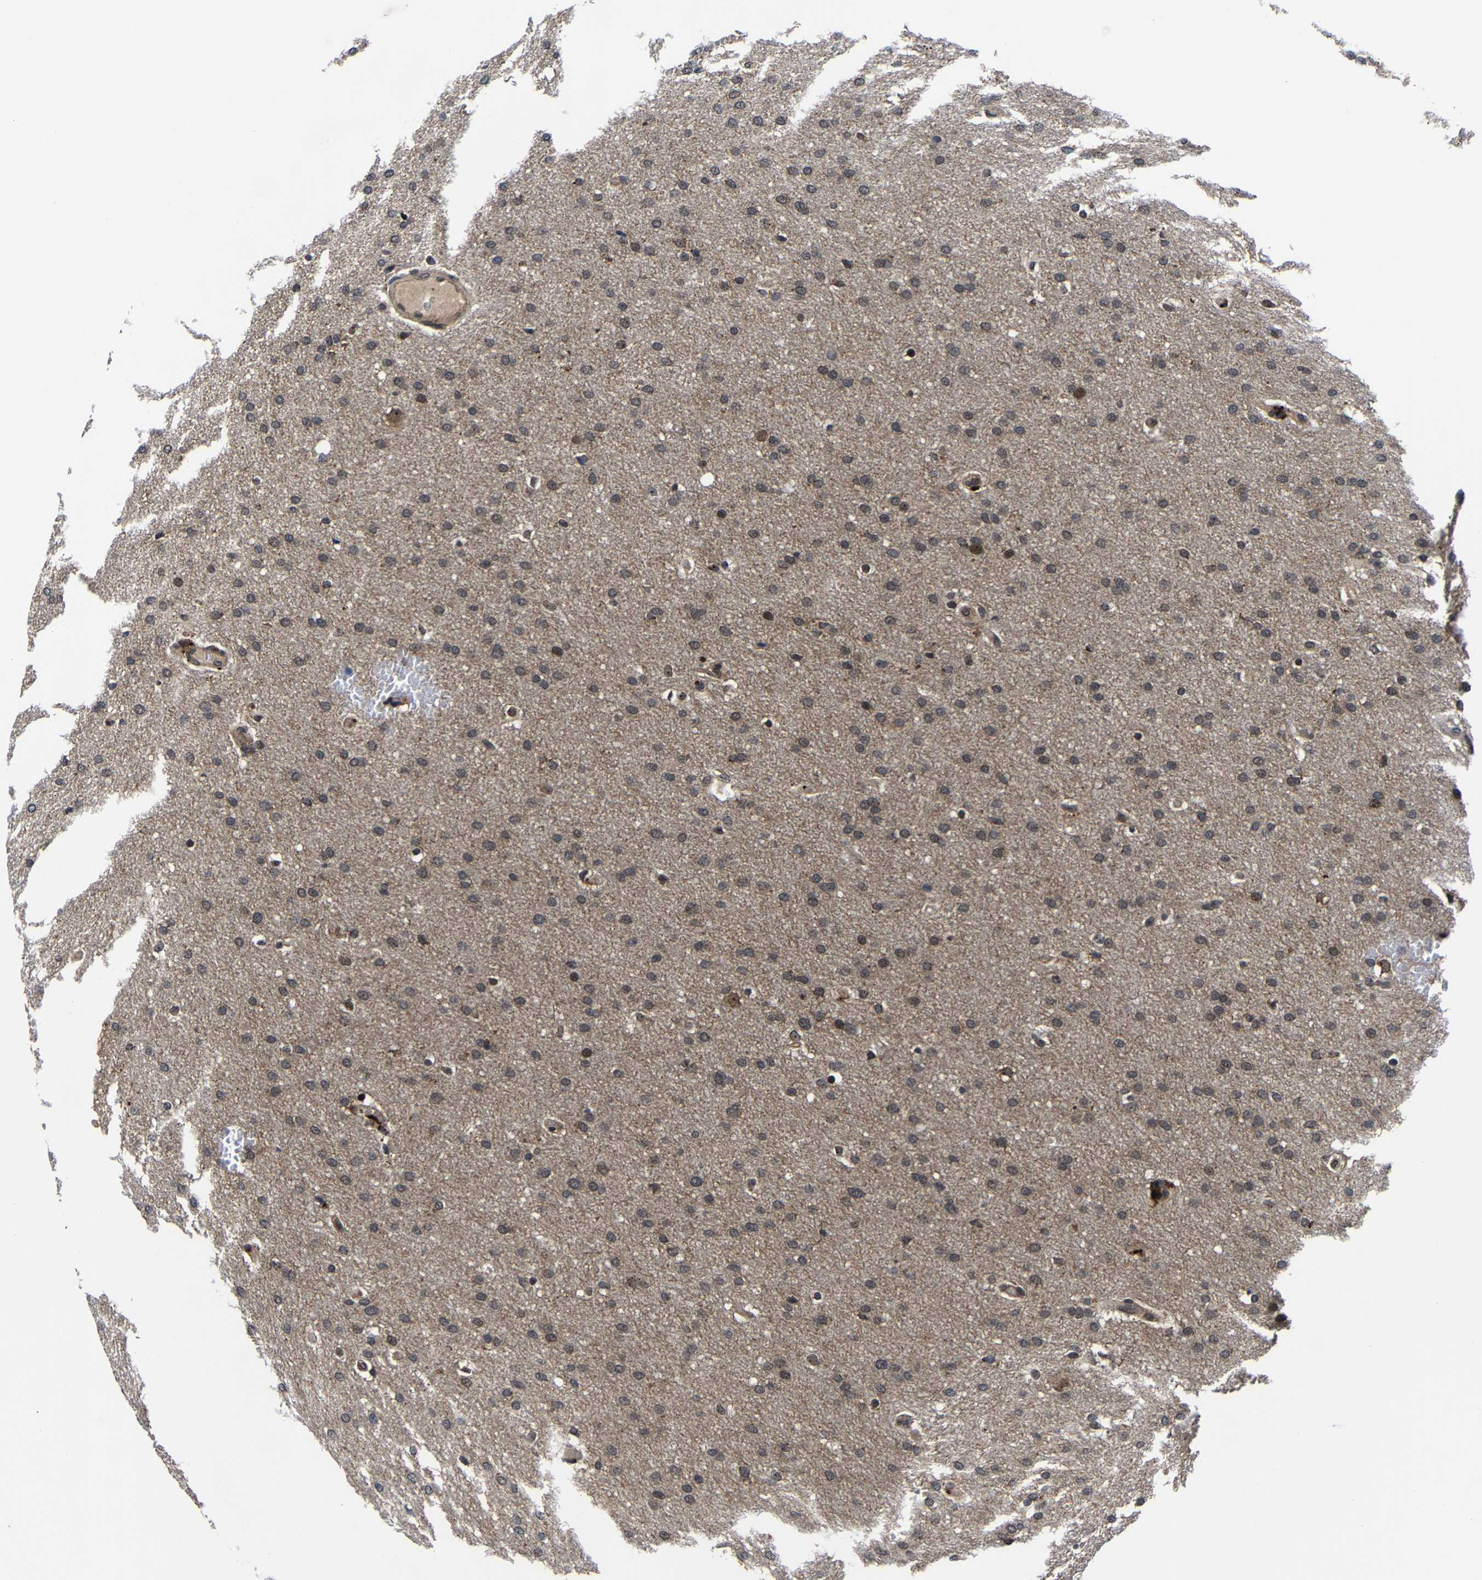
{"staining": {"intensity": "moderate", "quantity": "<25%", "location": "cytoplasmic/membranous,nuclear"}, "tissue": "glioma", "cell_type": "Tumor cells", "image_type": "cancer", "snomed": [{"axis": "morphology", "description": "Glioma, malignant, Low grade"}, {"axis": "topography", "description": "Brain"}], "caption": "A high-resolution photomicrograph shows IHC staining of glioma, which shows moderate cytoplasmic/membranous and nuclear expression in about <25% of tumor cells.", "gene": "ZCCHC7", "patient": {"sex": "female", "age": 37}}